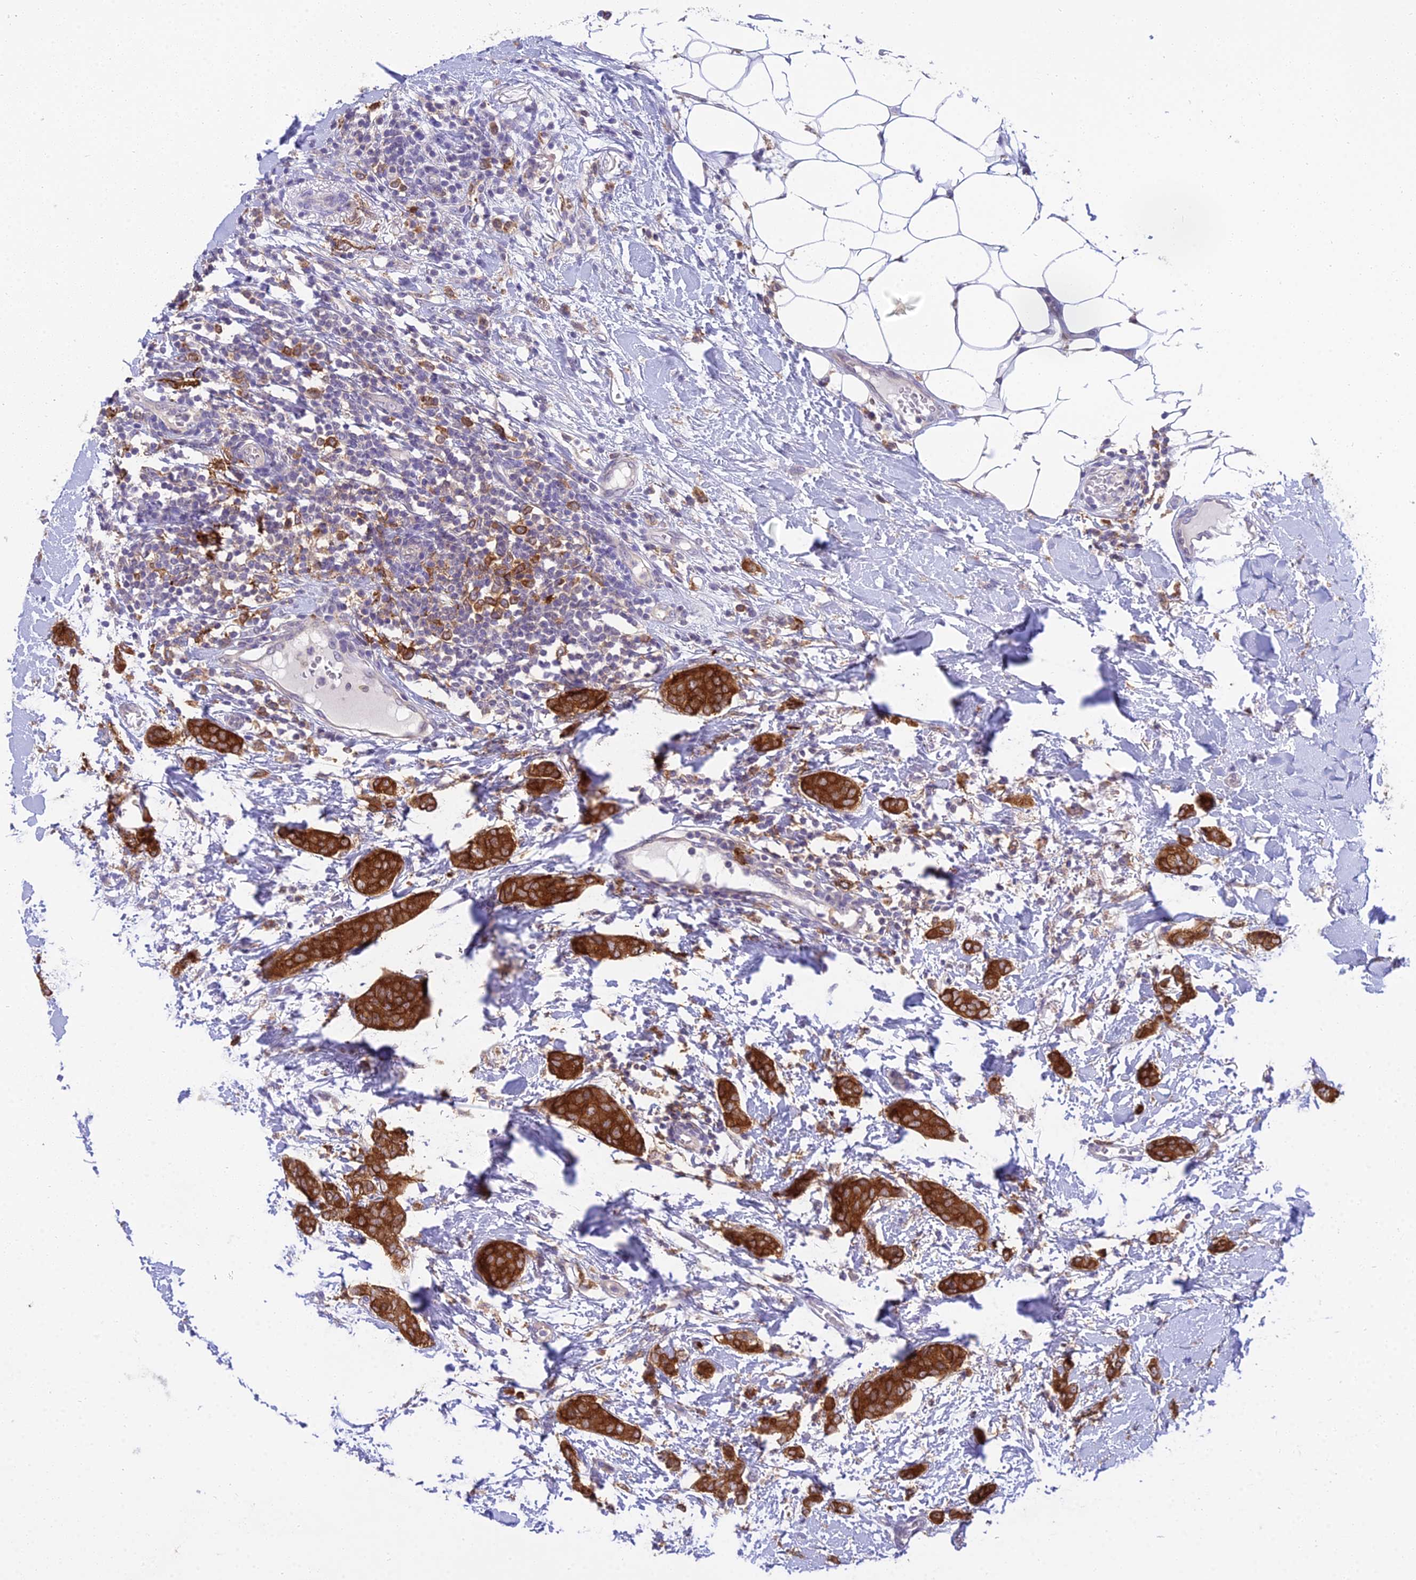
{"staining": {"intensity": "strong", "quantity": ">75%", "location": "cytoplasmic/membranous"}, "tissue": "breast cancer", "cell_type": "Tumor cells", "image_type": "cancer", "snomed": [{"axis": "morphology", "description": "Duct carcinoma"}, {"axis": "topography", "description": "Breast"}], "caption": "High-power microscopy captured an immunohistochemistry micrograph of breast cancer (intraductal carcinoma), revealing strong cytoplasmic/membranous expression in approximately >75% of tumor cells. (Brightfield microscopy of DAB IHC at high magnification).", "gene": "UBE2G1", "patient": {"sex": "female", "age": 72}}